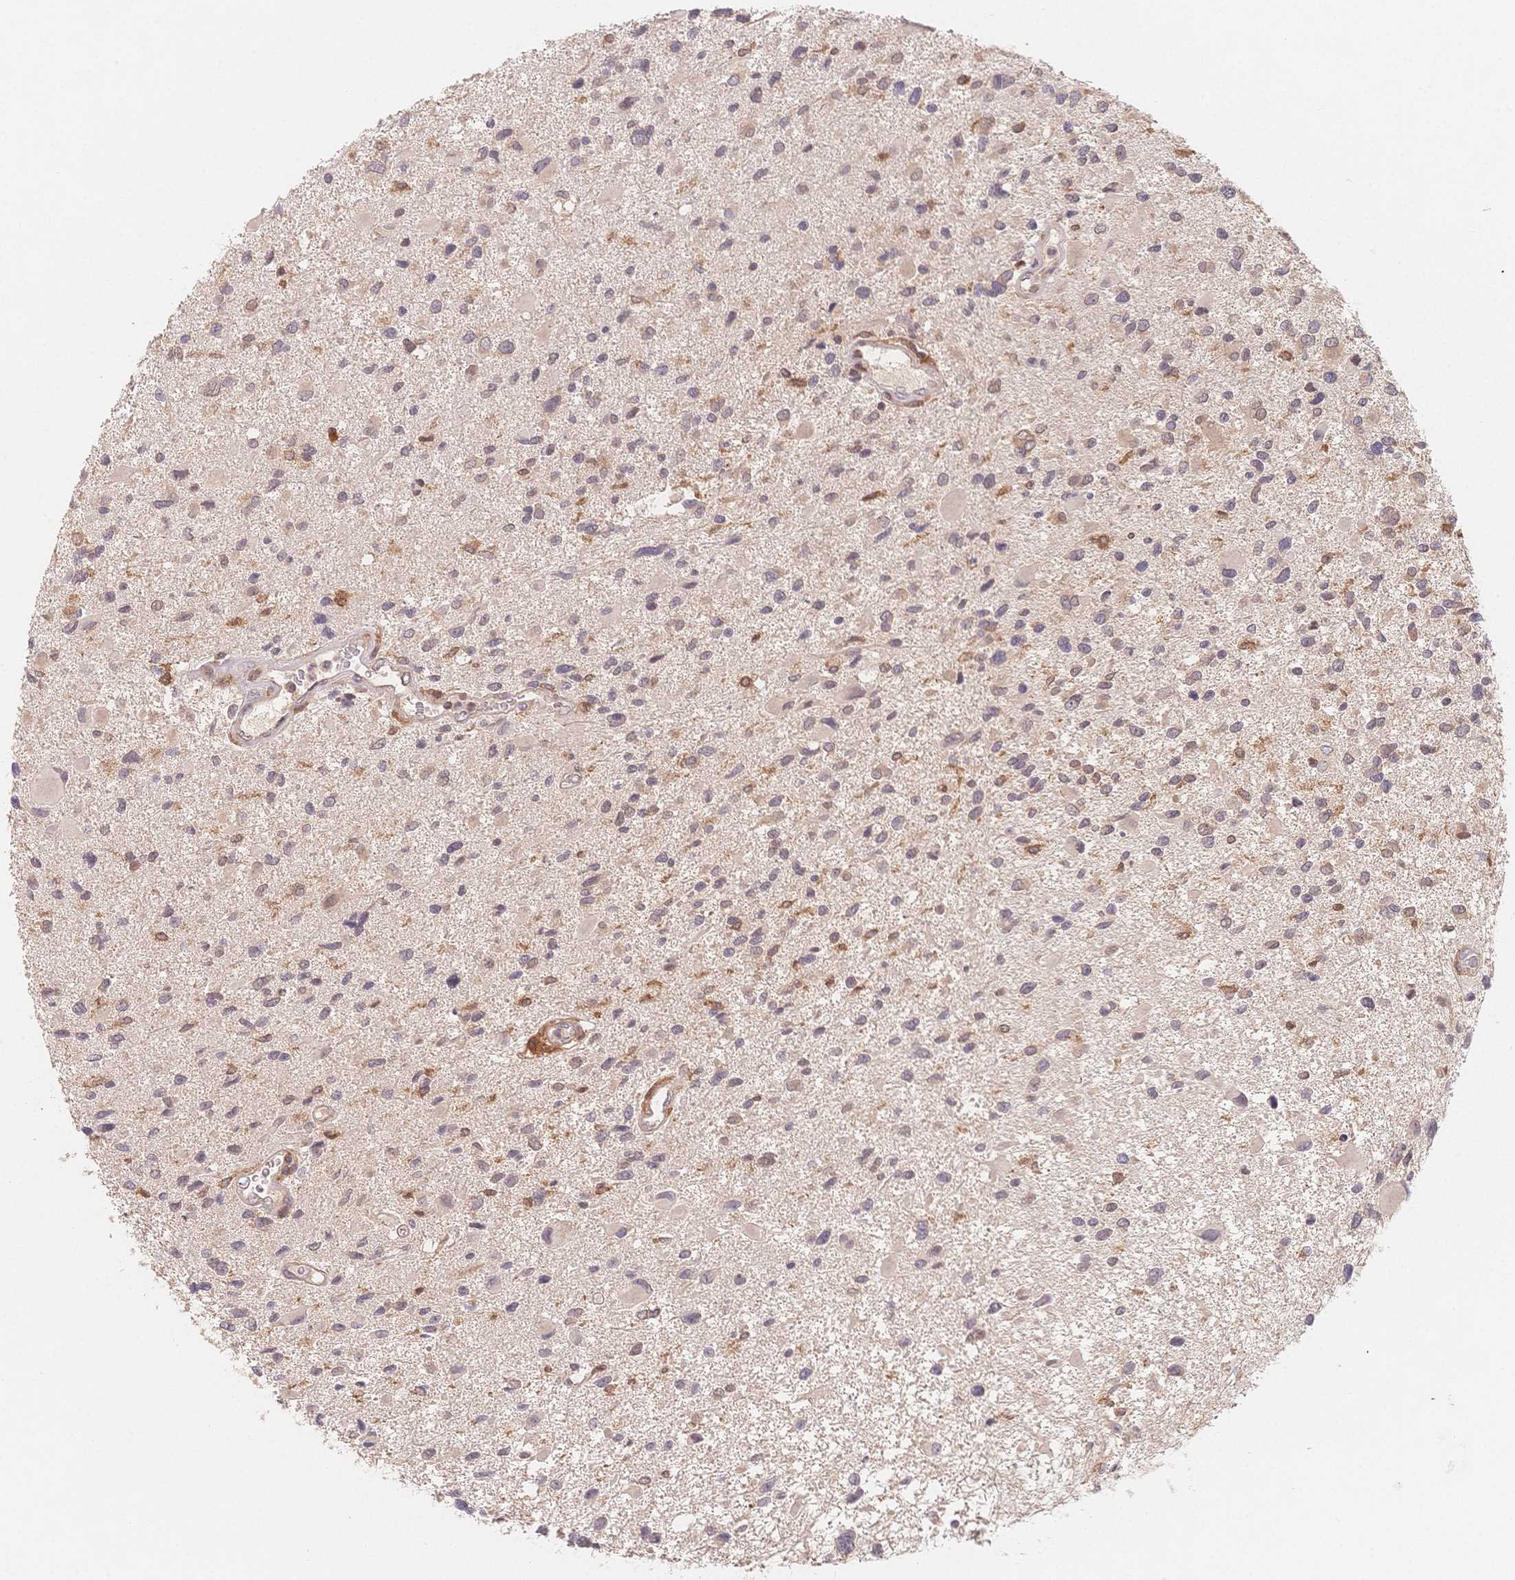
{"staining": {"intensity": "weak", "quantity": "25%-75%", "location": "cytoplasmic/membranous"}, "tissue": "glioma", "cell_type": "Tumor cells", "image_type": "cancer", "snomed": [{"axis": "morphology", "description": "Glioma, malignant, Low grade"}, {"axis": "topography", "description": "Brain"}], "caption": "Human malignant glioma (low-grade) stained for a protein (brown) shows weak cytoplasmic/membranous positive staining in about 25%-75% of tumor cells.", "gene": "C12orf75", "patient": {"sex": "female", "age": 32}}